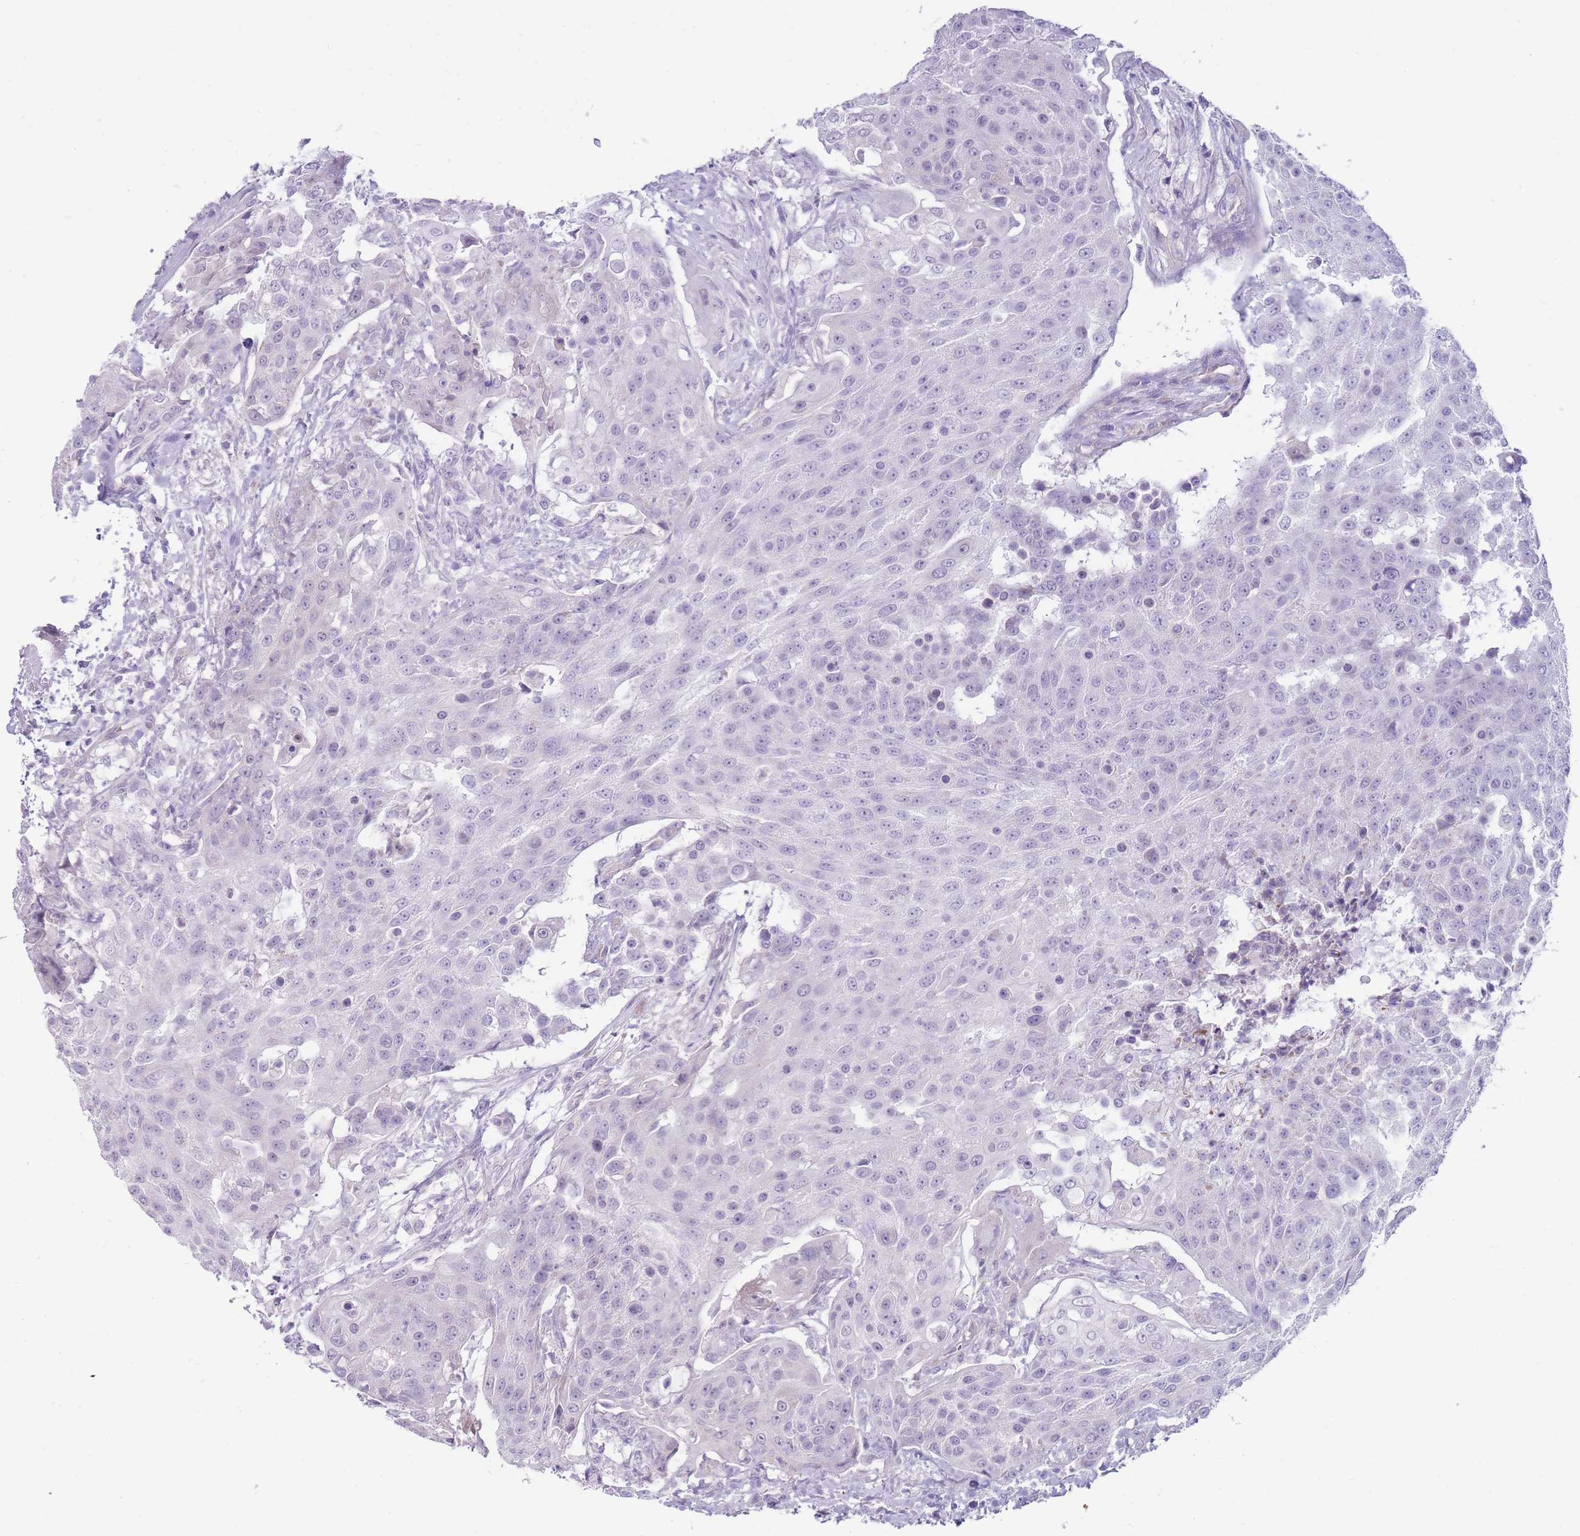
{"staining": {"intensity": "negative", "quantity": "none", "location": "none"}, "tissue": "urothelial cancer", "cell_type": "Tumor cells", "image_type": "cancer", "snomed": [{"axis": "morphology", "description": "Urothelial carcinoma, High grade"}, {"axis": "topography", "description": "Urinary bladder"}], "caption": "Immunohistochemistry micrograph of neoplastic tissue: urothelial cancer stained with DAB (3,3'-diaminobenzidine) displays no significant protein expression in tumor cells.", "gene": "ERICH4", "patient": {"sex": "female", "age": 63}}